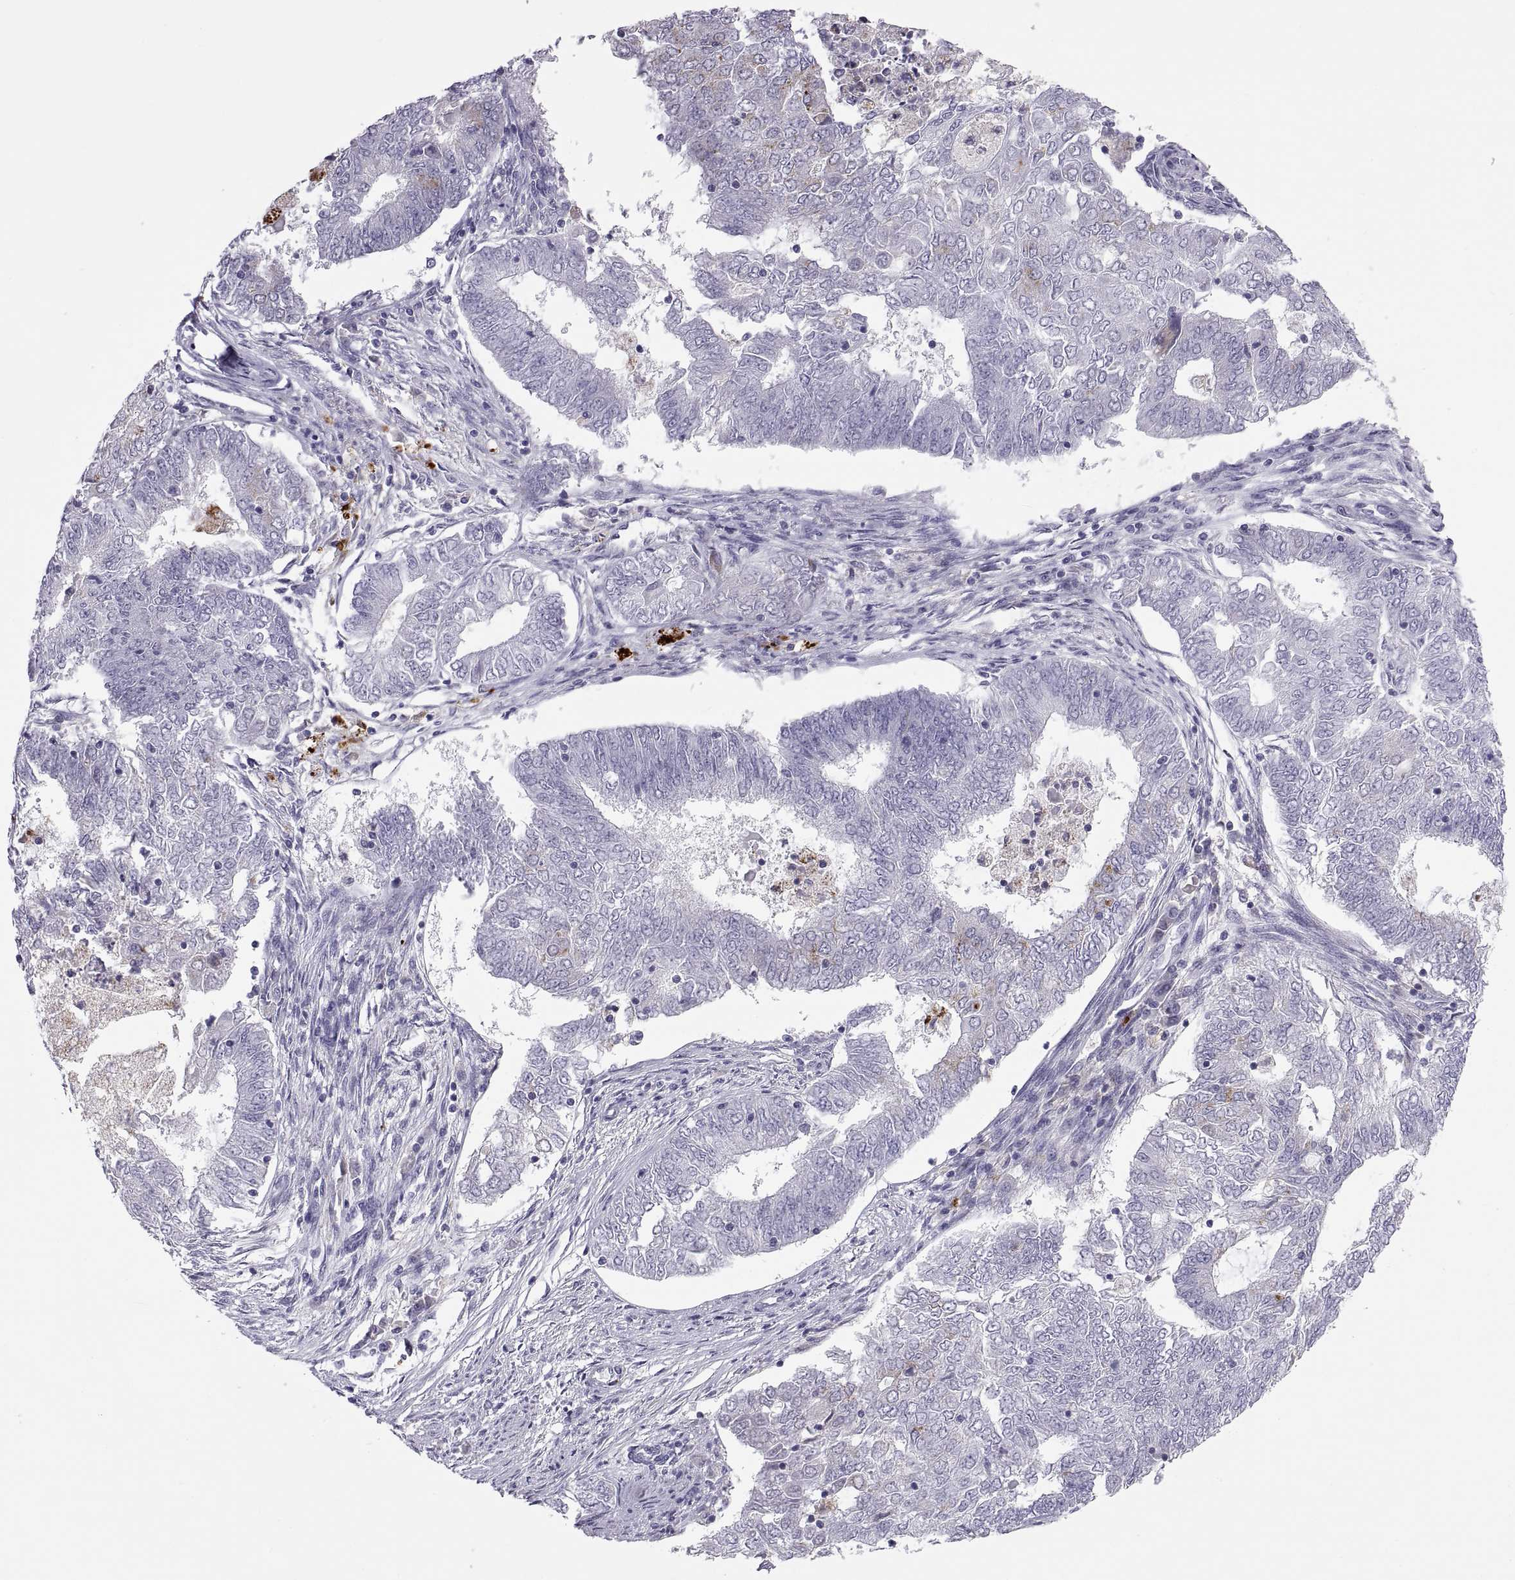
{"staining": {"intensity": "negative", "quantity": "none", "location": "none"}, "tissue": "endometrial cancer", "cell_type": "Tumor cells", "image_type": "cancer", "snomed": [{"axis": "morphology", "description": "Adenocarcinoma, NOS"}, {"axis": "topography", "description": "Endometrium"}], "caption": "Immunohistochemistry (IHC) micrograph of endometrial cancer stained for a protein (brown), which reveals no positivity in tumor cells.", "gene": "RGS19", "patient": {"sex": "female", "age": 62}}